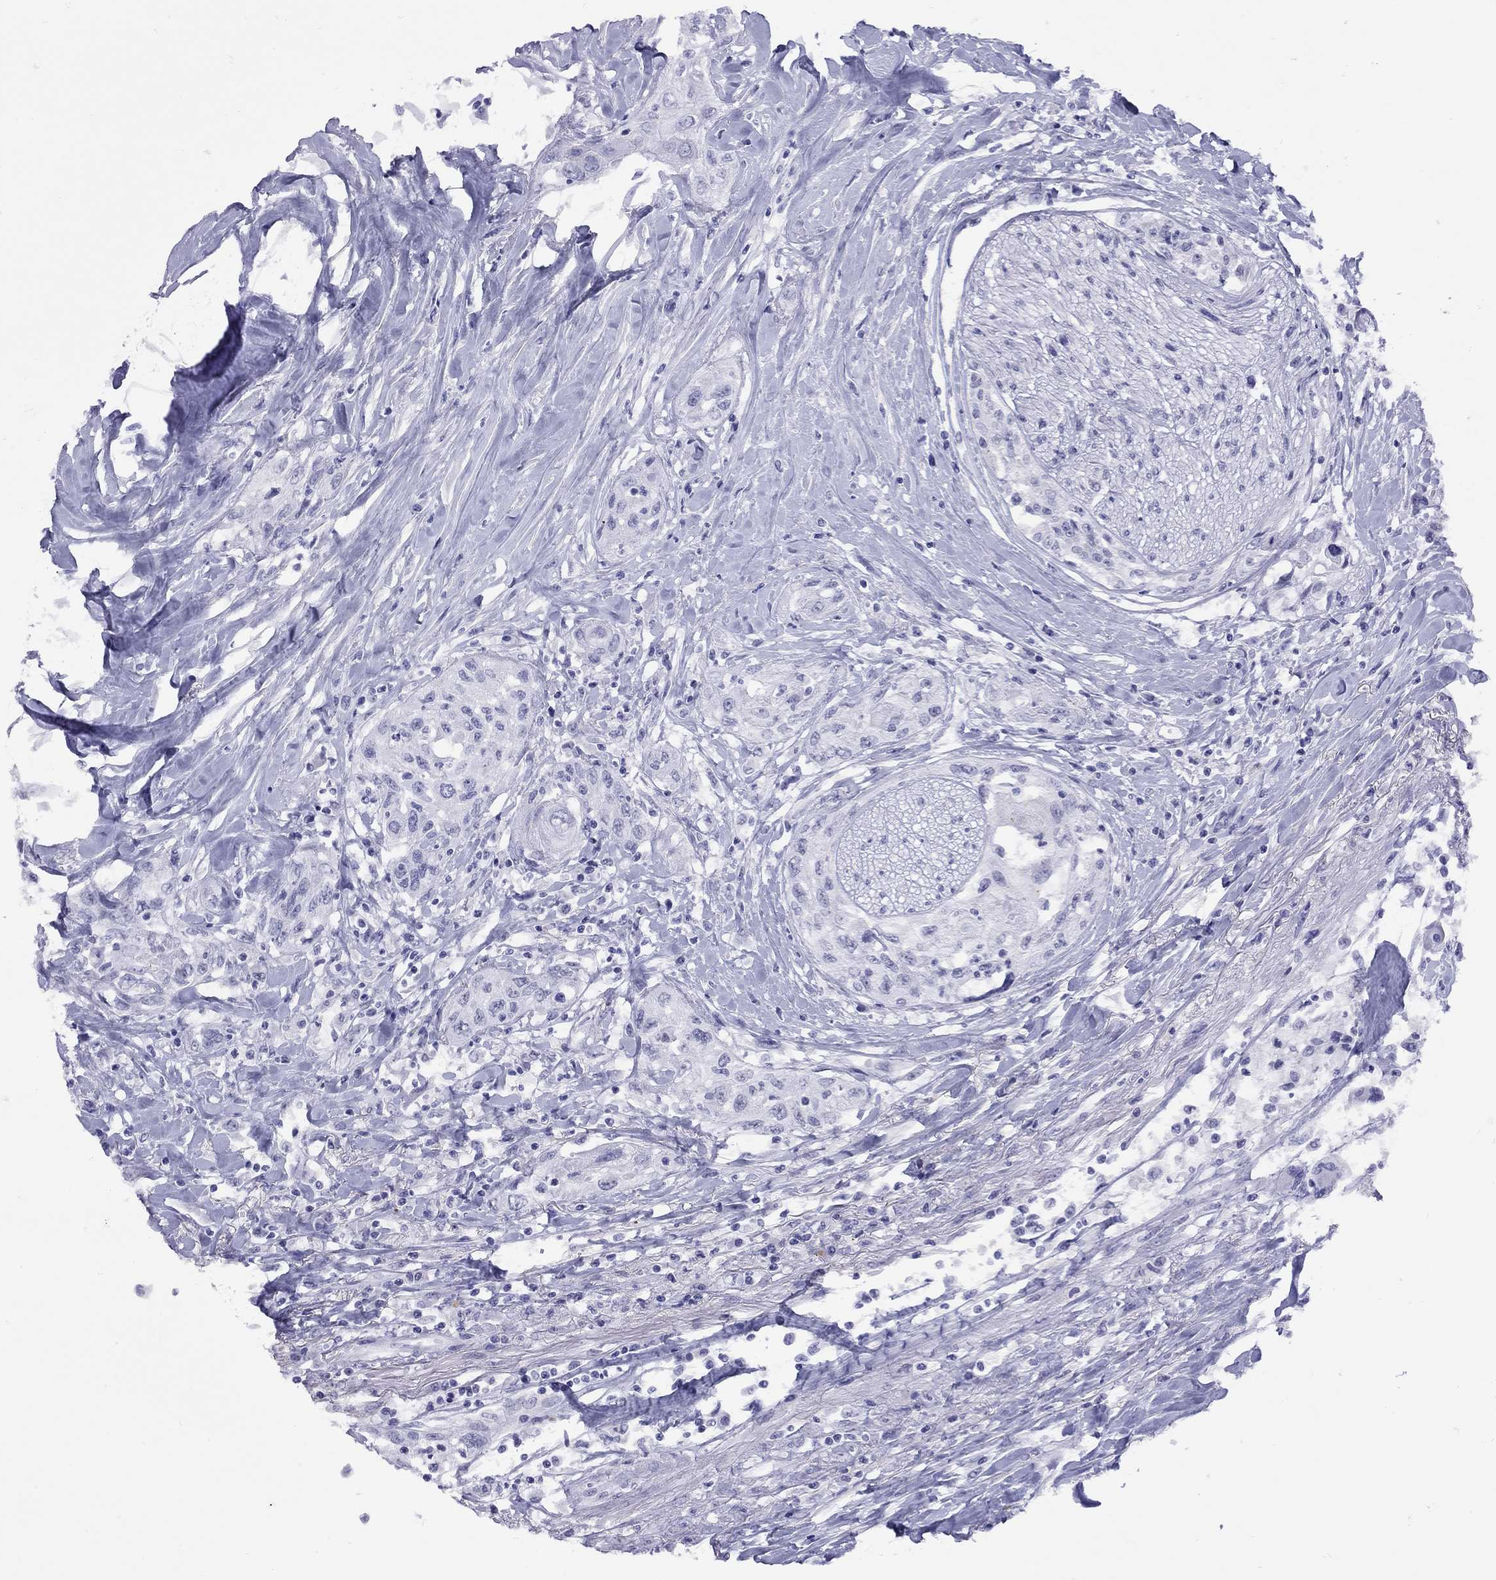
{"staining": {"intensity": "negative", "quantity": "none", "location": "none"}, "tissue": "head and neck cancer", "cell_type": "Tumor cells", "image_type": "cancer", "snomed": [{"axis": "morphology", "description": "Normal tissue, NOS"}, {"axis": "morphology", "description": "Squamous cell carcinoma, NOS"}, {"axis": "topography", "description": "Oral tissue"}, {"axis": "topography", "description": "Peripheral nerve tissue"}, {"axis": "topography", "description": "Head-Neck"}], "caption": "A photomicrograph of squamous cell carcinoma (head and neck) stained for a protein demonstrates no brown staining in tumor cells.", "gene": "LYAR", "patient": {"sex": "female", "age": 59}}